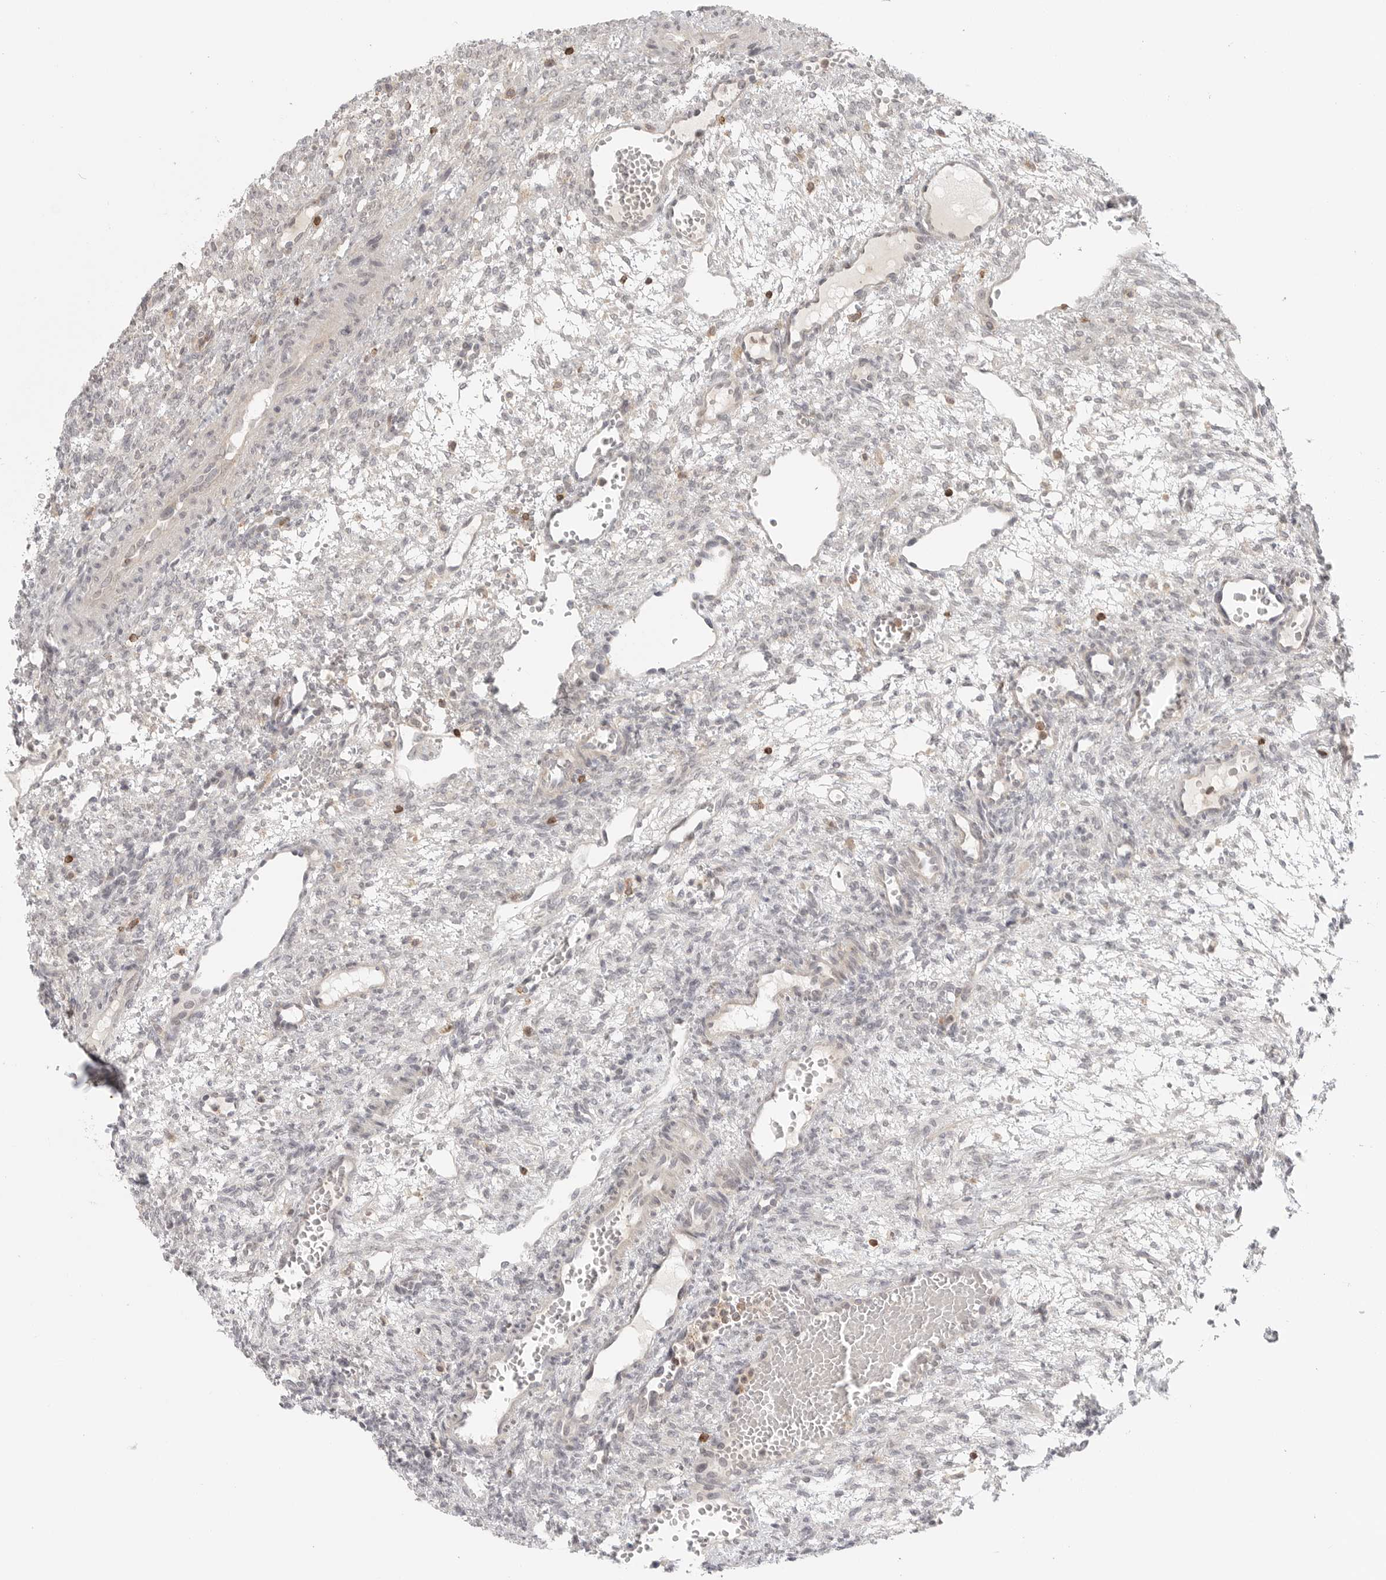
{"staining": {"intensity": "negative", "quantity": "none", "location": "none"}, "tissue": "ovary", "cell_type": "Ovarian stroma cells", "image_type": "normal", "snomed": [{"axis": "morphology", "description": "Normal tissue, NOS"}, {"axis": "topography", "description": "Ovary"}], "caption": "A high-resolution image shows immunohistochemistry (IHC) staining of normal ovary, which reveals no significant positivity in ovarian stroma cells.", "gene": "SH3KBP1", "patient": {"sex": "female", "age": 34}}